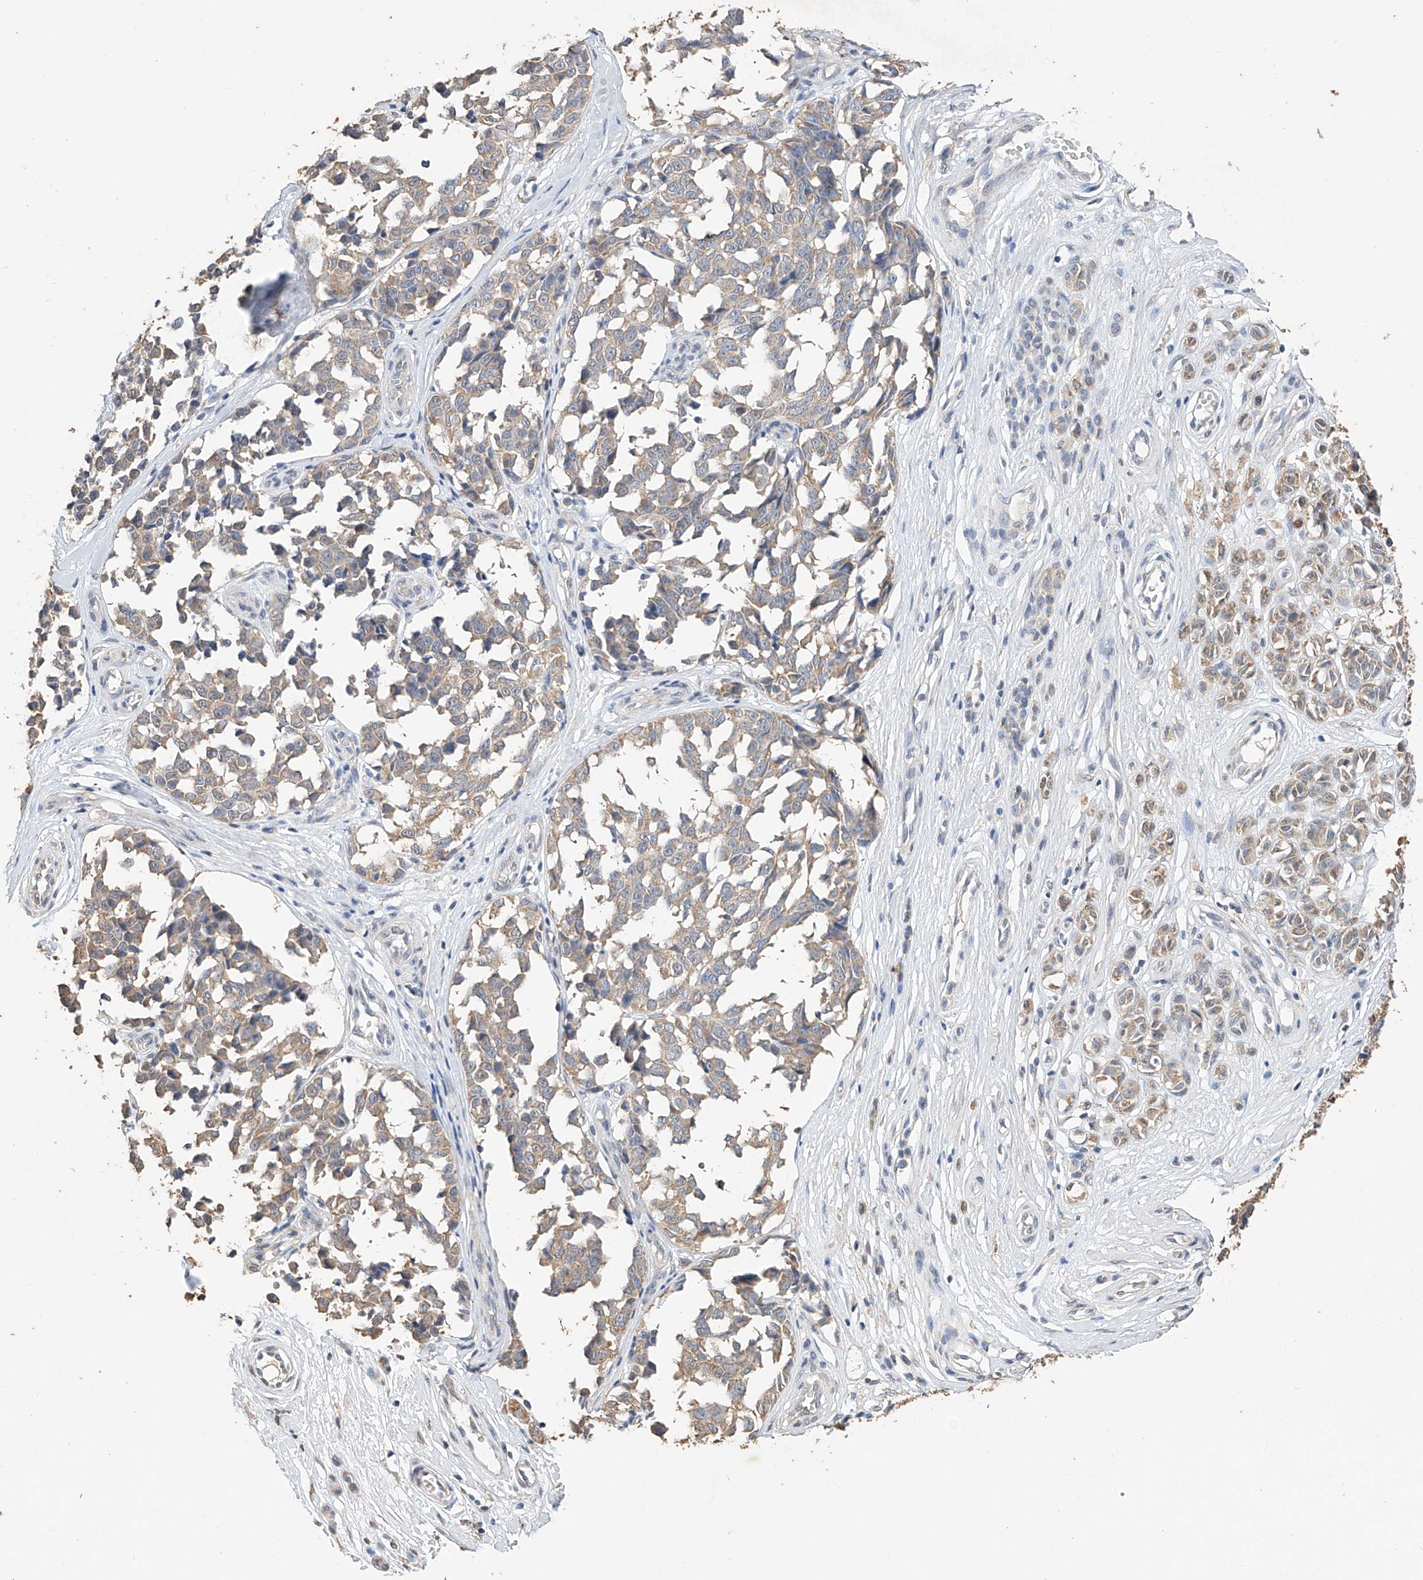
{"staining": {"intensity": "weak", "quantity": ">75%", "location": "cytoplasmic/membranous"}, "tissue": "melanoma", "cell_type": "Tumor cells", "image_type": "cancer", "snomed": [{"axis": "morphology", "description": "Malignant melanoma, NOS"}, {"axis": "topography", "description": "Skin"}], "caption": "Weak cytoplasmic/membranous protein expression is appreciated in about >75% of tumor cells in malignant melanoma.", "gene": "CERS4", "patient": {"sex": "female", "age": 64}}